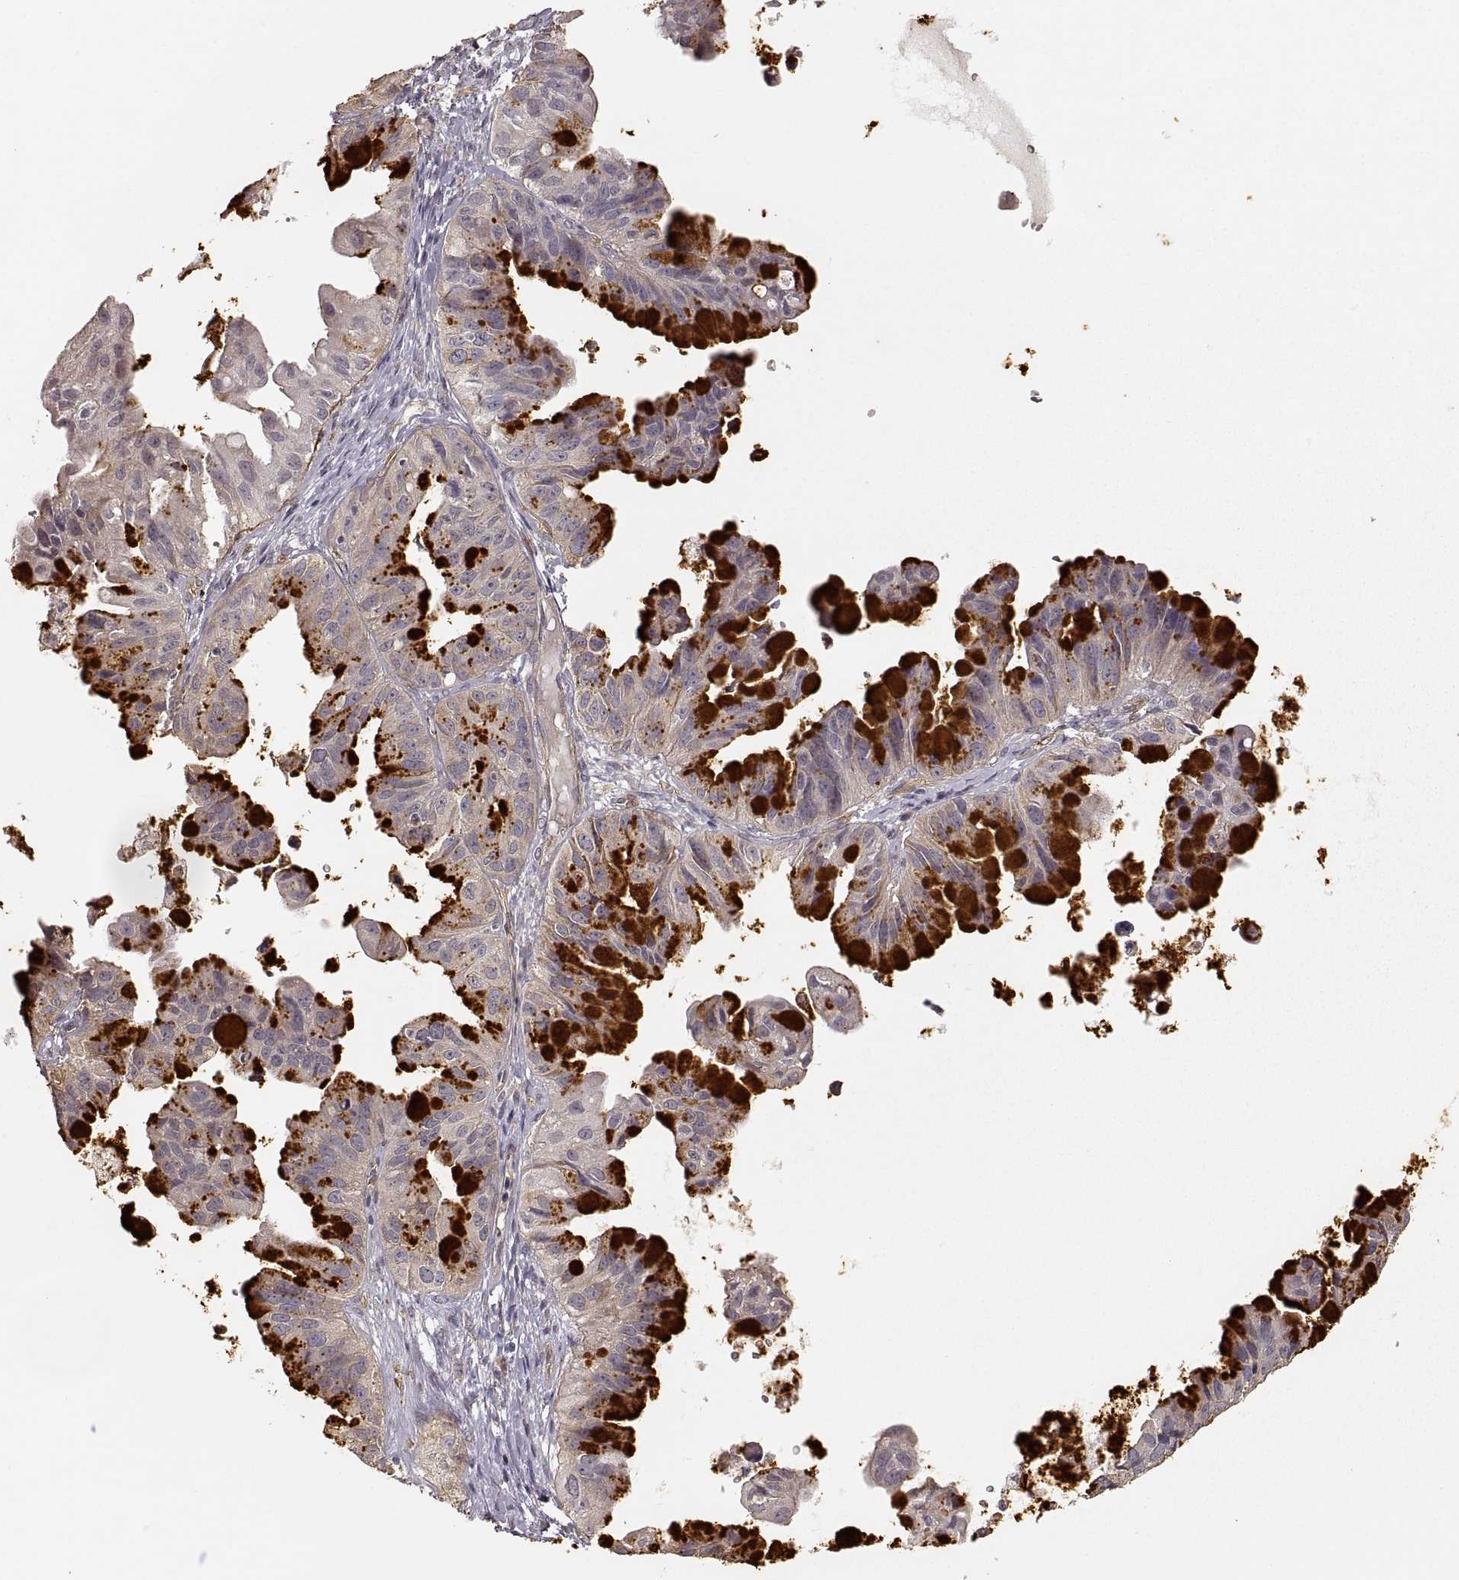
{"staining": {"intensity": "negative", "quantity": "none", "location": "none"}, "tissue": "ovarian cancer", "cell_type": "Tumor cells", "image_type": "cancer", "snomed": [{"axis": "morphology", "description": "Cystadenocarcinoma, mucinous, NOS"}, {"axis": "topography", "description": "Ovary"}], "caption": "Tumor cells show no significant protein staining in ovarian mucinous cystadenocarcinoma. (DAB immunohistochemistry visualized using brightfield microscopy, high magnification).", "gene": "LAMA4", "patient": {"sex": "female", "age": 76}}